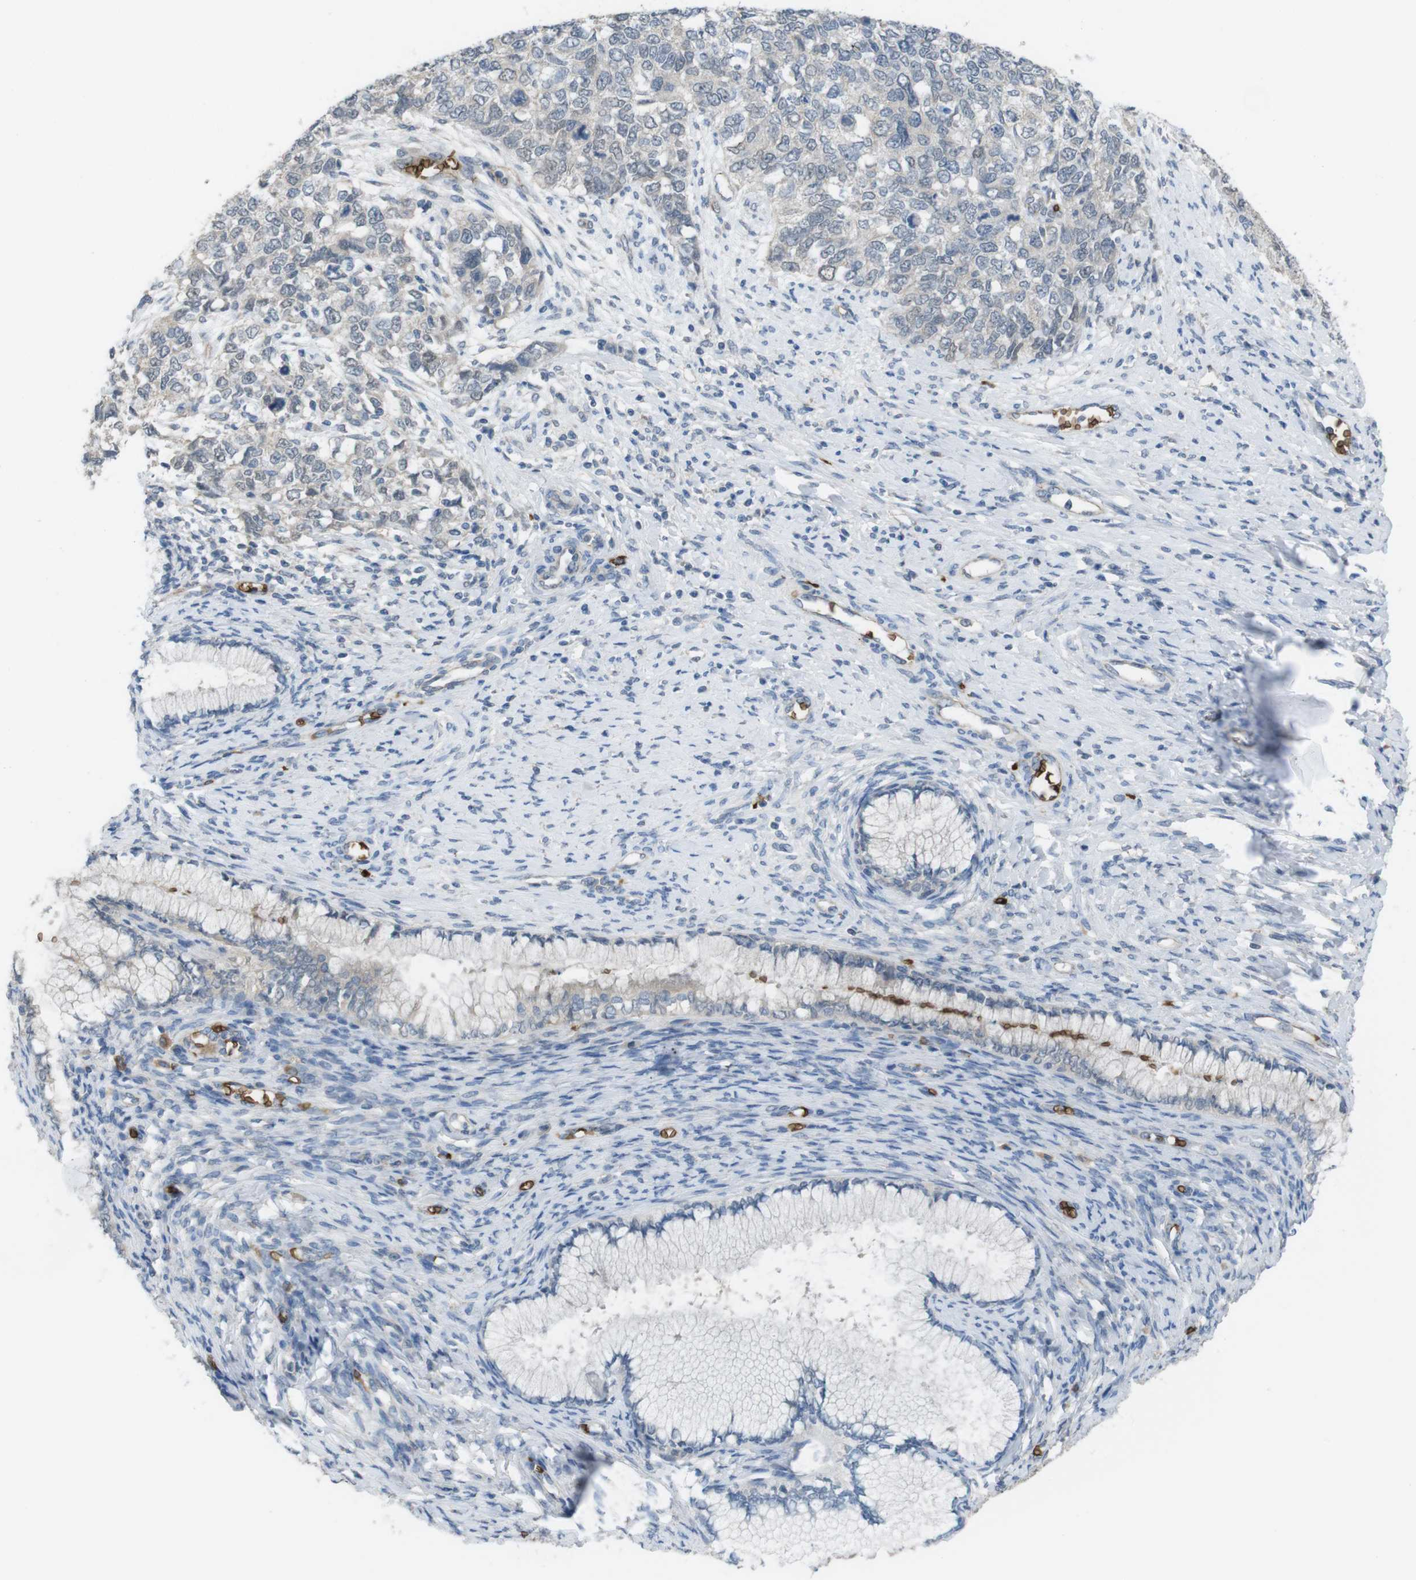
{"staining": {"intensity": "negative", "quantity": "none", "location": "none"}, "tissue": "cervical cancer", "cell_type": "Tumor cells", "image_type": "cancer", "snomed": [{"axis": "morphology", "description": "Squamous cell carcinoma, NOS"}, {"axis": "topography", "description": "Cervix"}], "caption": "The micrograph shows no significant expression in tumor cells of cervical cancer.", "gene": "GYPA", "patient": {"sex": "female", "age": 63}}